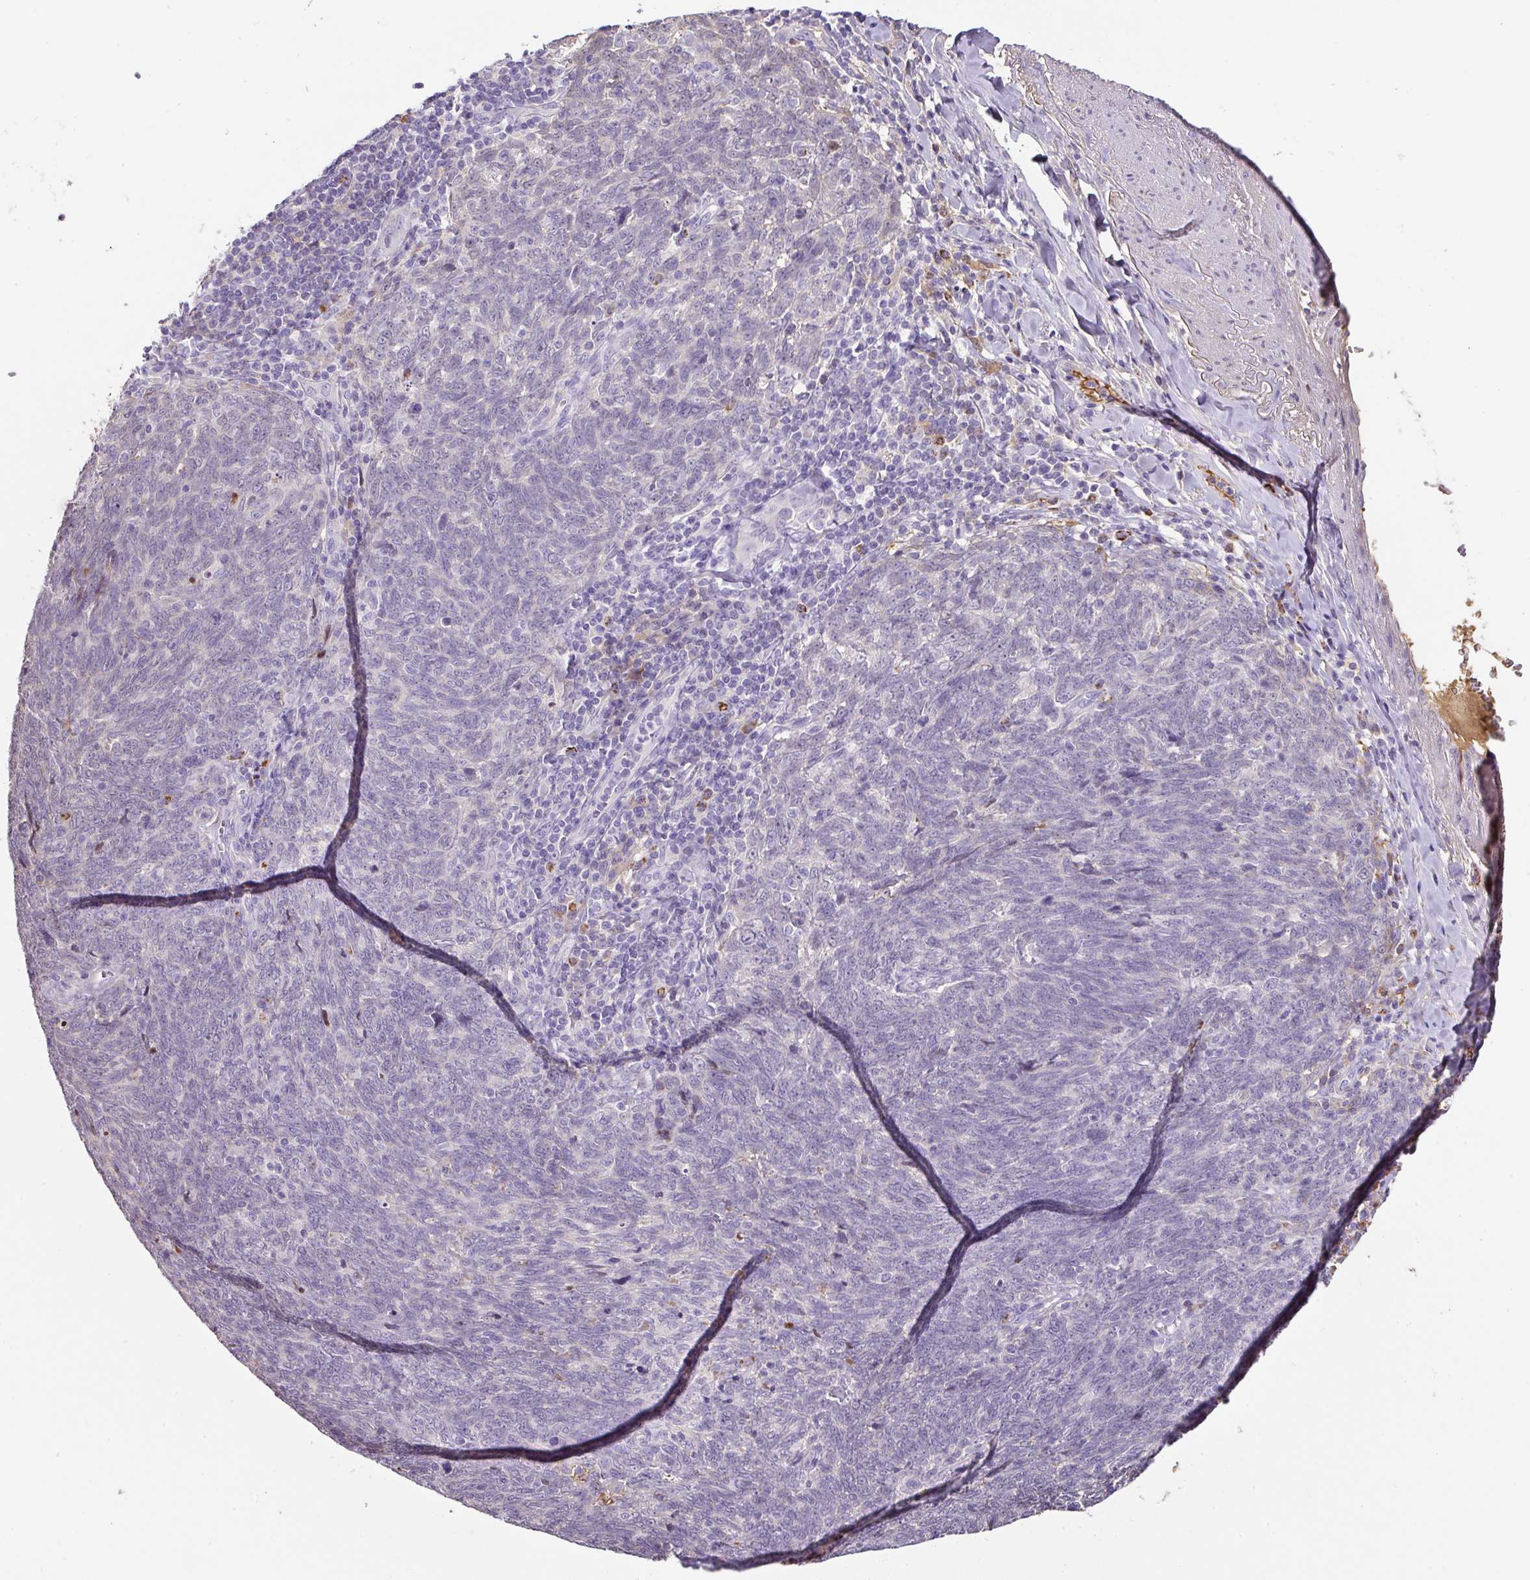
{"staining": {"intensity": "negative", "quantity": "none", "location": "none"}, "tissue": "lung cancer", "cell_type": "Tumor cells", "image_type": "cancer", "snomed": [{"axis": "morphology", "description": "Squamous cell carcinoma, NOS"}, {"axis": "topography", "description": "Lung"}], "caption": "IHC histopathology image of lung cancer stained for a protein (brown), which exhibits no staining in tumor cells.", "gene": "CCZ1", "patient": {"sex": "female", "age": 72}}